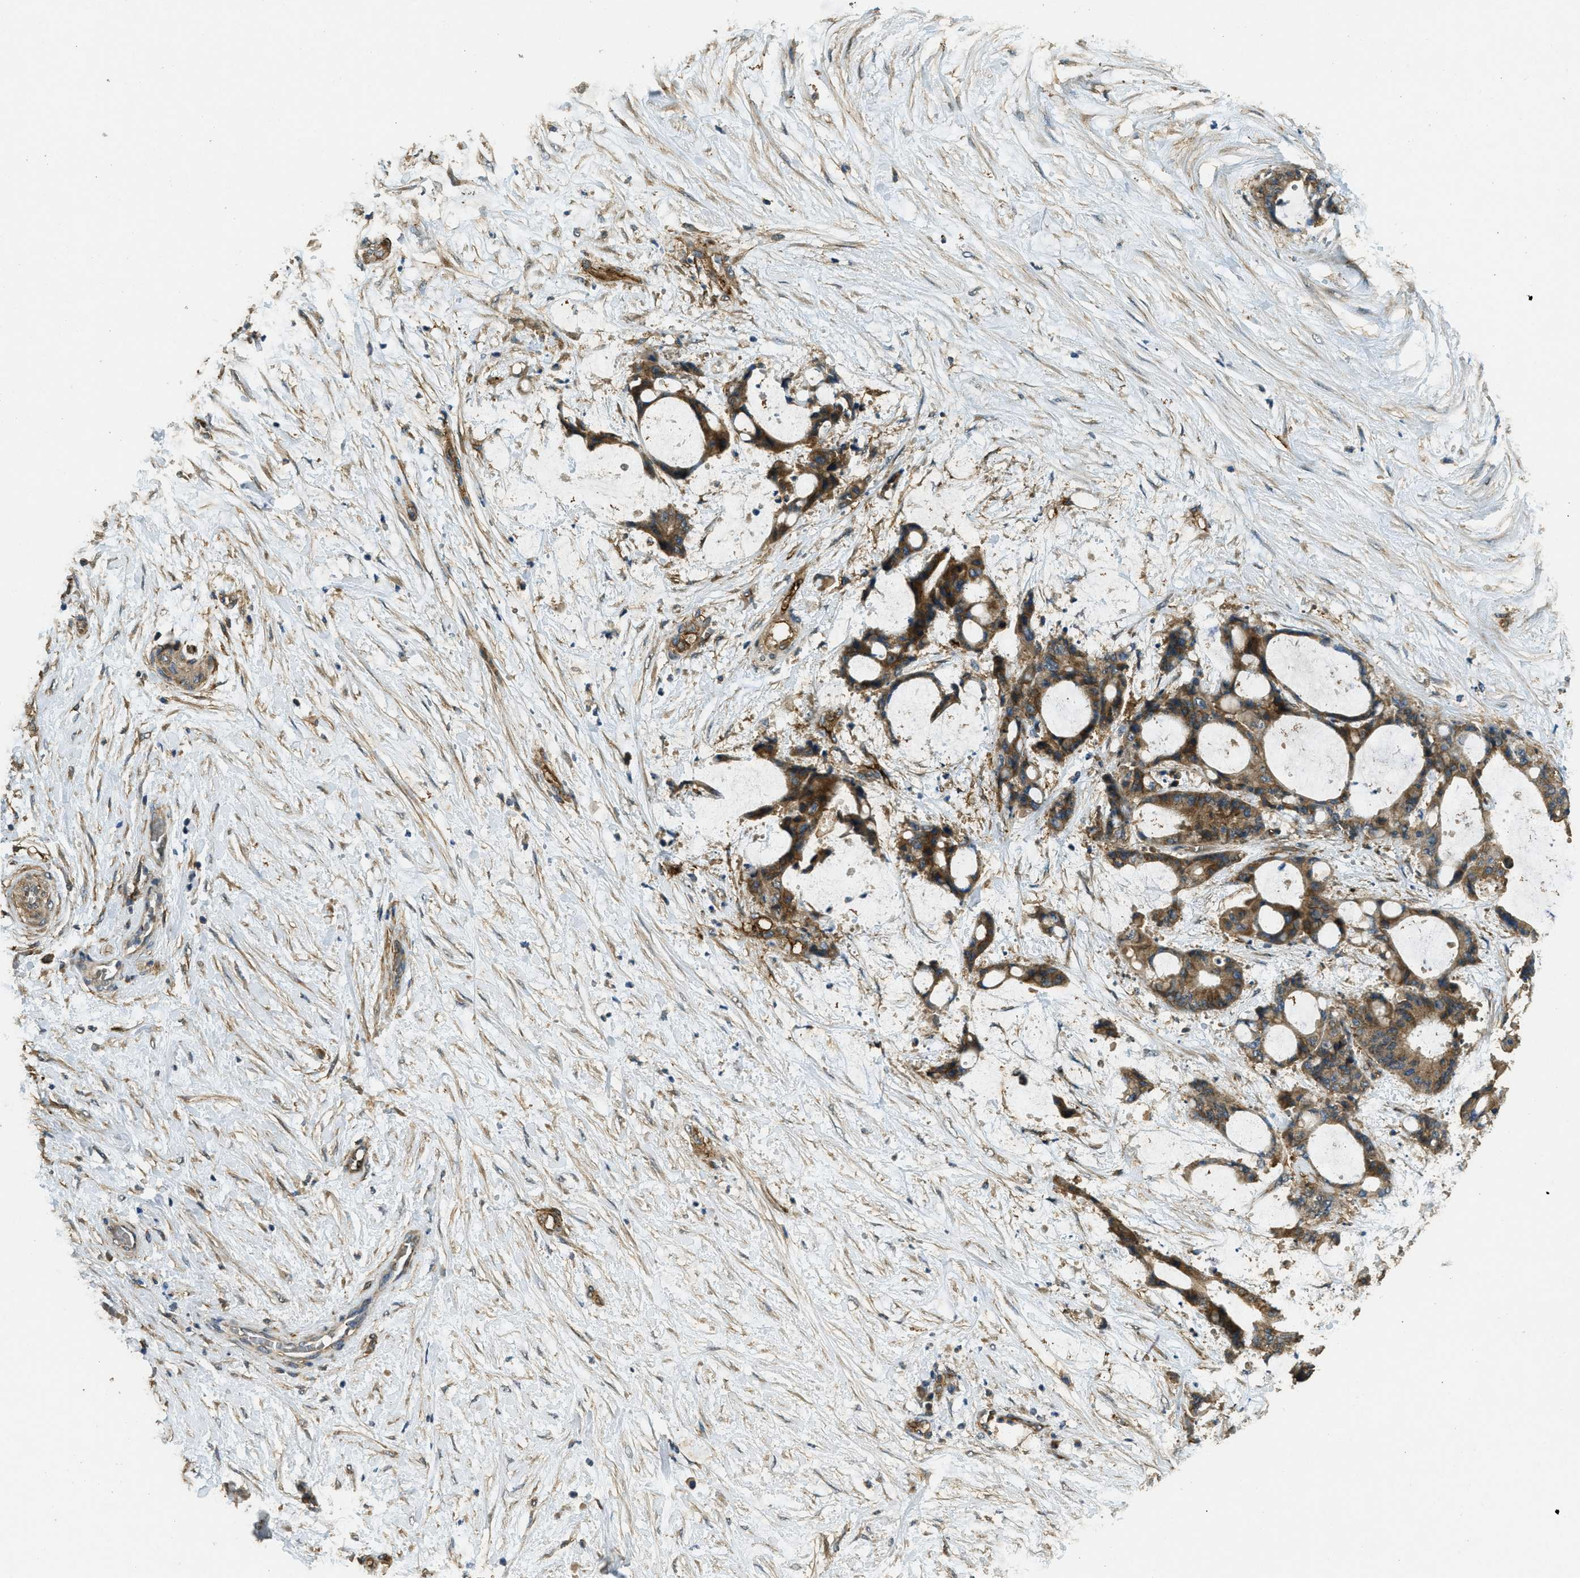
{"staining": {"intensity": "moderate", "quantity": ">75%", "location": "cytoplasmic/membranous"}, "tissue": "liver cancer", "cell_type": "Tumor cells", "image_type": "cancer", "snomed": [{"axis": "morphology", "description": "Cholangiocarcinoma"}, {"axis": "topography", "description": "Liver"}], "caption": "This histopathology image exhibits immunohistochemistry staining of human liver cancer (cholangiocarcinoma), with medium moderate cytoplasmic/membranous positivity in about >75% of tumor cells.", "gene": "CD276", "patient": {"sex": "female", "age": 73}}